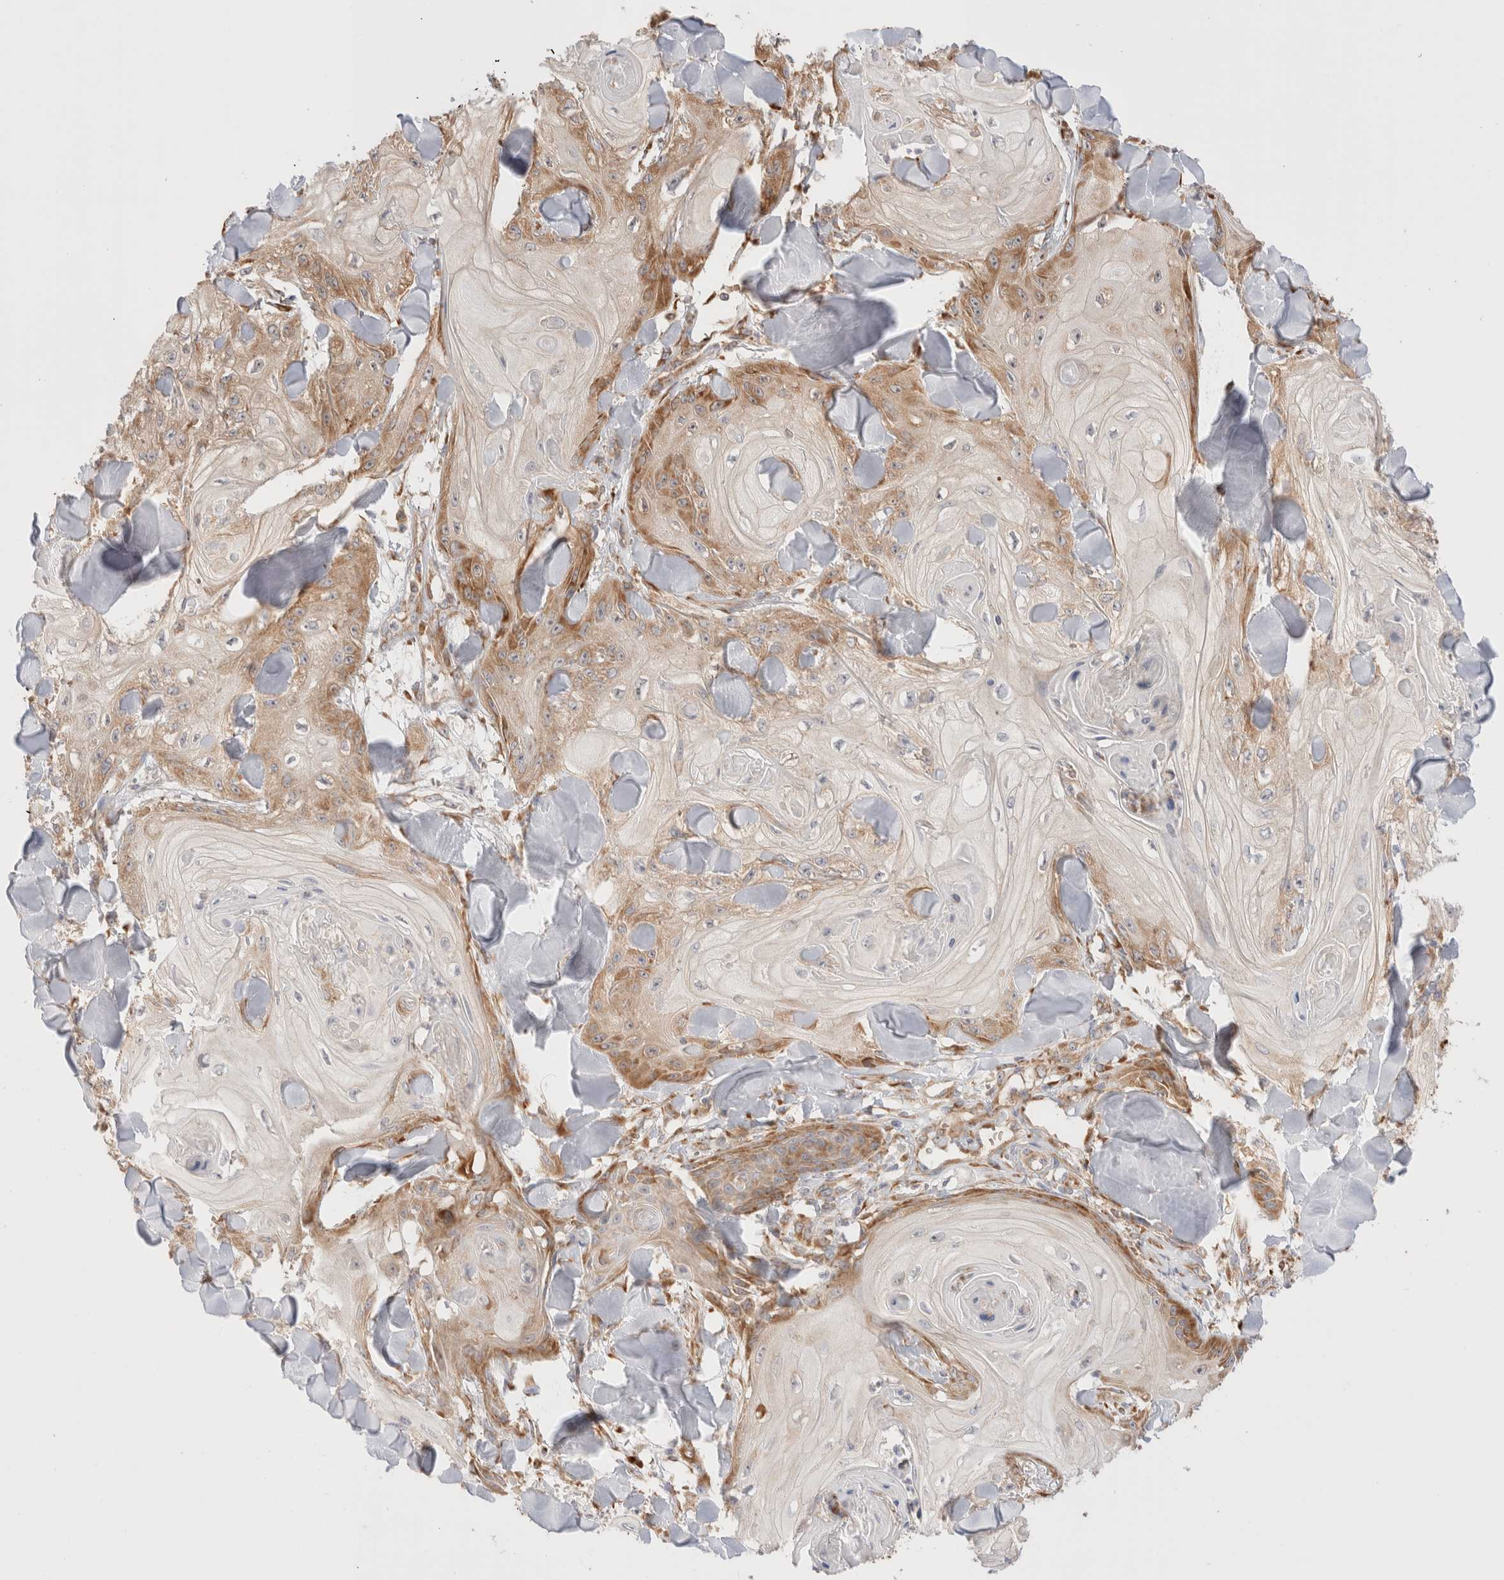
{"staining": {"intensity": "moderate", "quantity": "25%-75%", "location": "cytoplasmic/membranous"}, "tissue": "skin cancer", "cell_type": "Tumor cells", "image_type": "cancer", "snomed": [{"axis": "morphology", "description": "Squamous cell carcinoma, NOS"}, {"axis": "topography", "description": "Skin"}], "caption": "The micrograph shows a brown stain indicating the presence of a protein in the cytoplasmic/membranous of tumor cells in skin cancer (squamous cell carcinoma). (Stains: DAB in brown, nuclei in blue, Microscopy: brightfield microscopy at high magnification).", "gene": "UTS2B", "patient": {"sex": "male", "age": 74}}